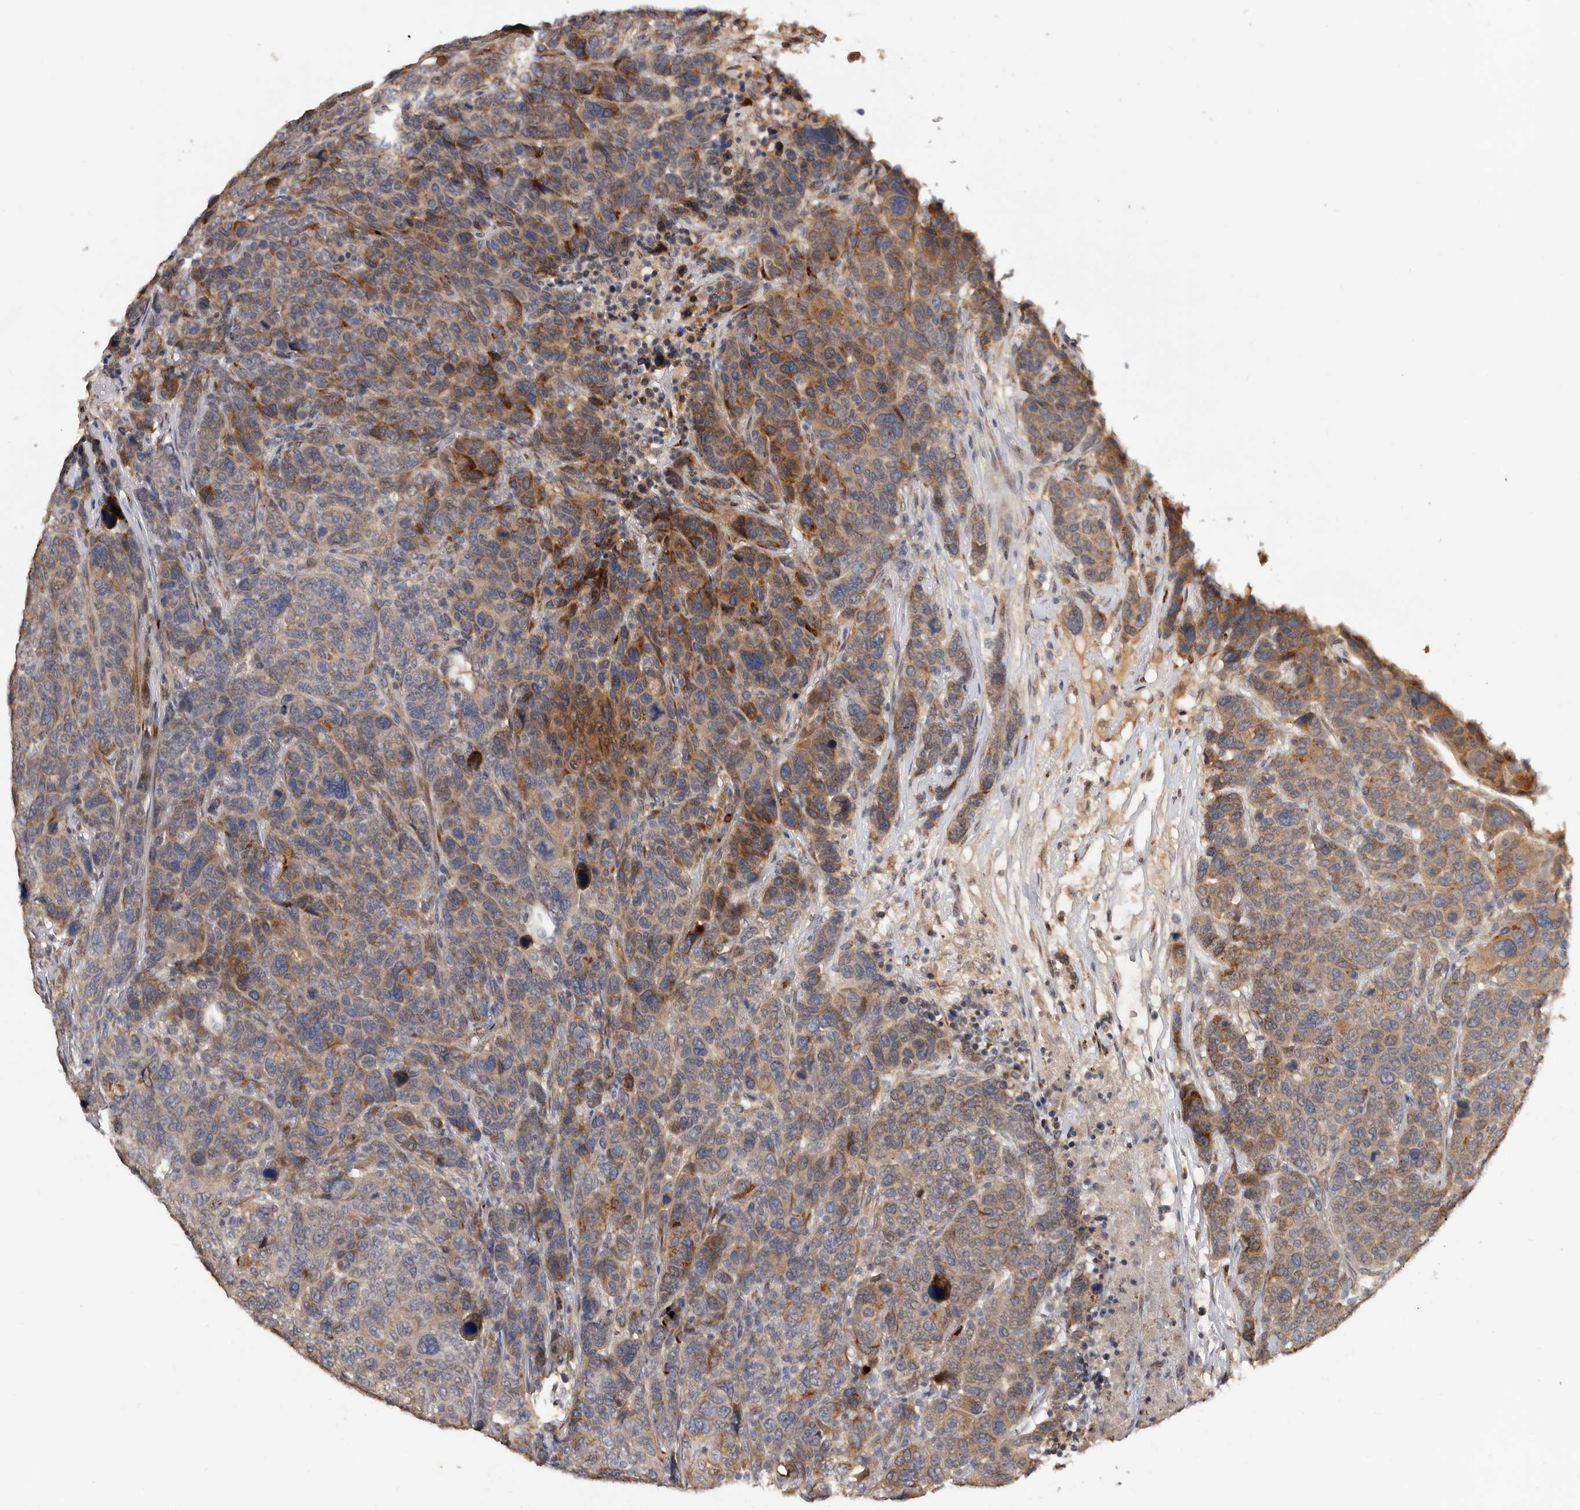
{"staining": {"intensity": "moderate", "quantity": ">75%", "location": "cytoplasmic/membranous"}, "tissue": "breast cancer", "cell_type": "Tumor cells", "image_type": "cancer", "snomed": [{"axis": "morphology", "description": "Duct carcinoma"}, {"axis": "topography", "description": "Breast"}], "caption": "Protein staining reveals moderate cytoplasmic/membranous positivity in approximately >75% of tumor cells in infiltrating ductal carcinoma (breast).", "gene": "DACT2", "patient": {"sex": "female", "age": 37}}